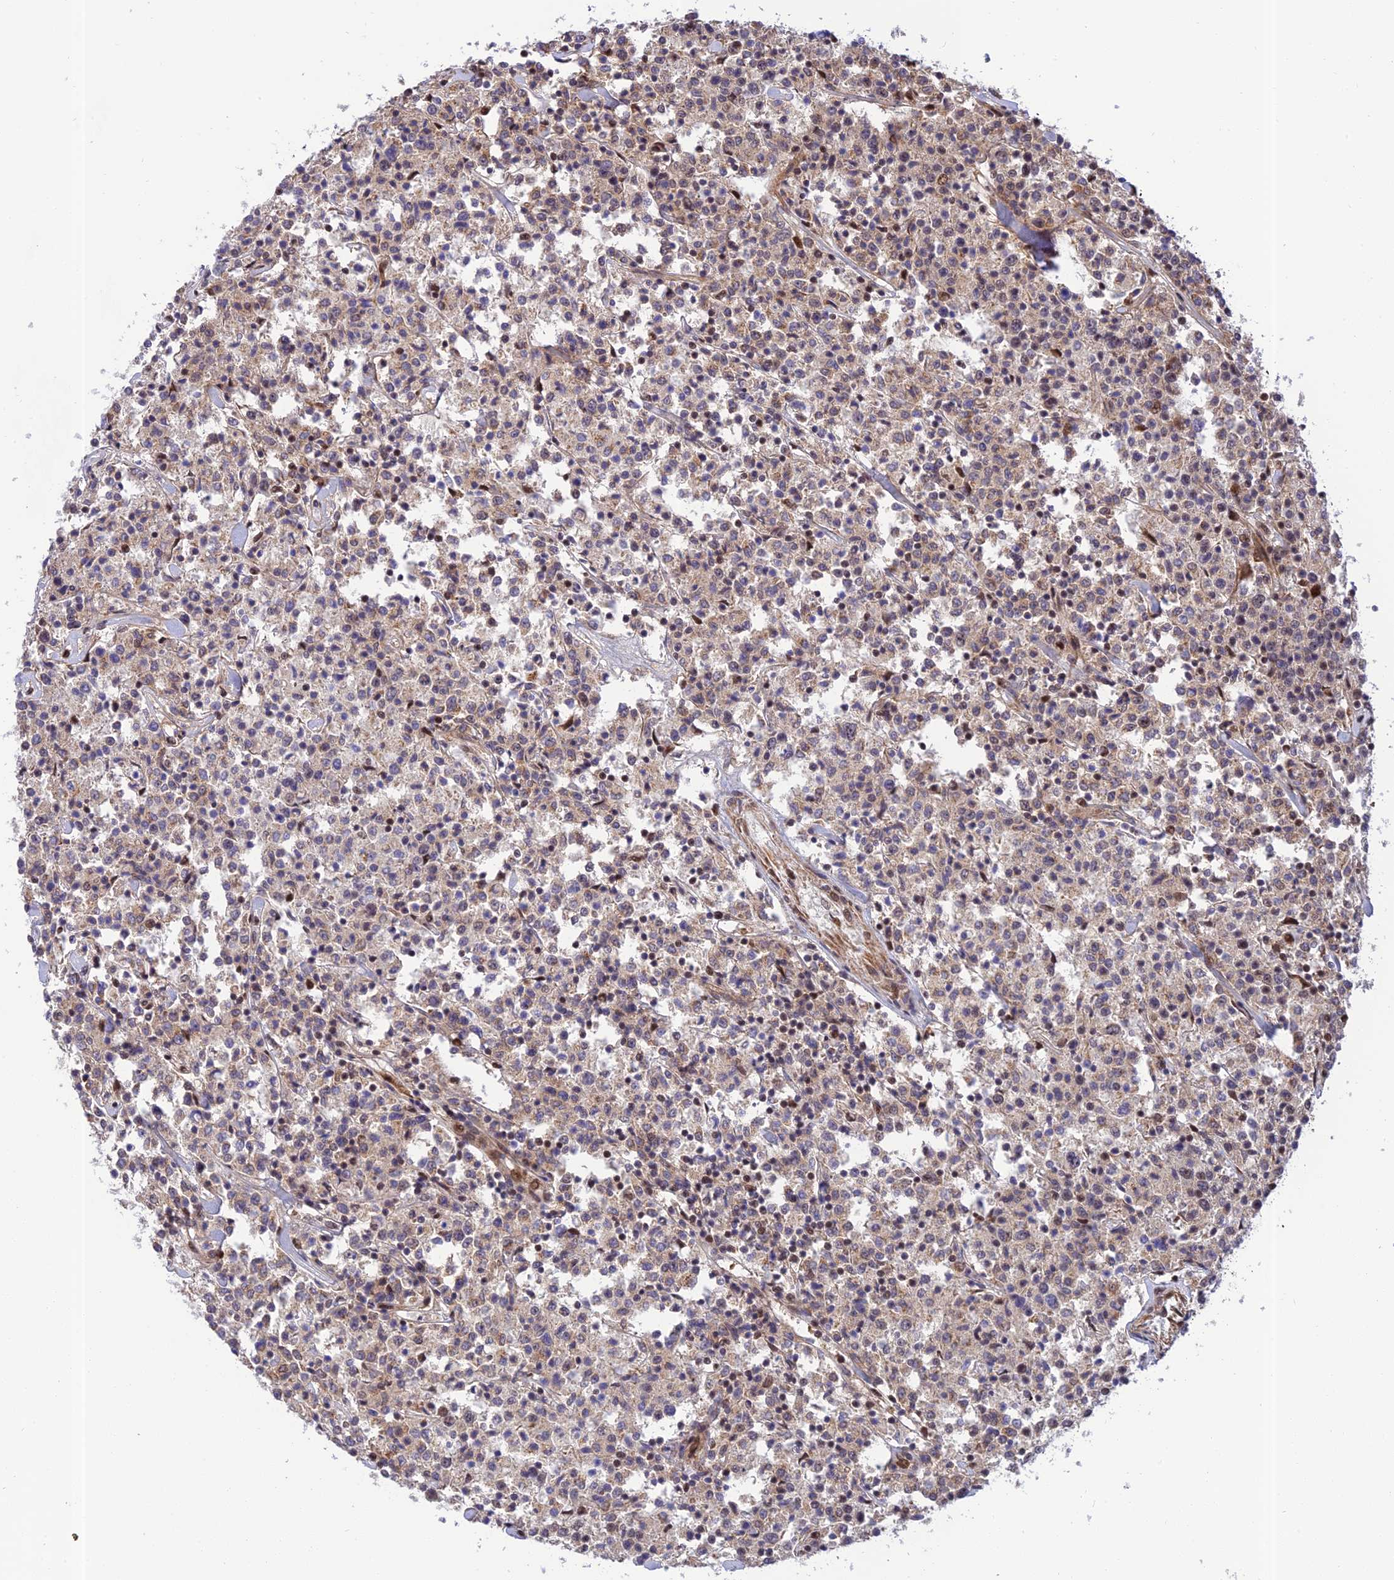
{"staining": {"intensity": "negative", "quantity": "none", "location": "none"}, "tissue": "lymphoma", "cell_type": "Tumor cells", "image_type": "cancer", "snomed": [{"axis": "morphology", "description": "Malignant lymphoma, non-Hodgkin's type, Low grade"}, {"axis": "topography", "description": "Small intestine"}], "caption": "Tumor cells are negative for protein expression in human low-grade malignant lymphoma, non-Hodgkin's type.", "gene": "ZNF584", "patient": {"sex": "female", "age": 59}}